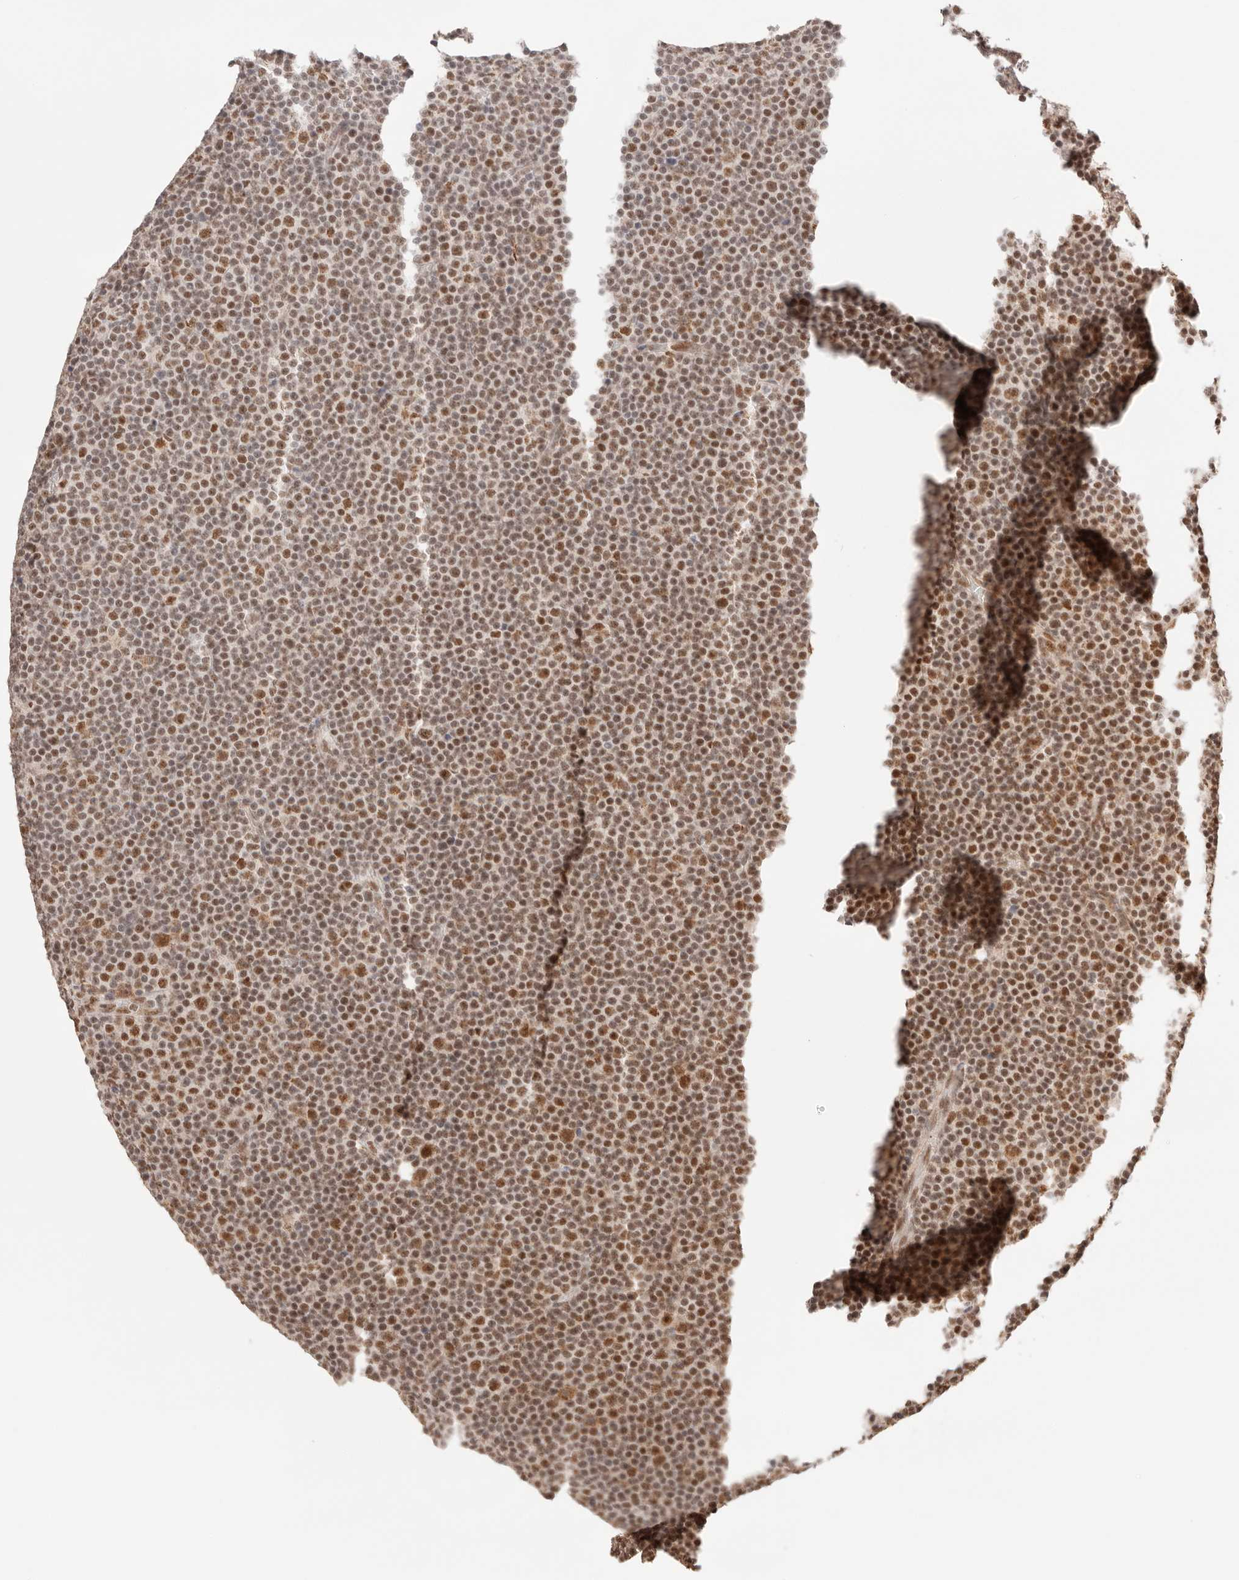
{"staining": {"intensity": "moderate", "quantity": ">75%", "location": "nuclear"}, "tissue": "lymphoma", "cell_type": "Tumor cells", "image_type": "cancer", "snomed": [{"axis": "morphology", "description": "Malignant lymphoma, non-Hodgkin's type, Low grade"}, {"axis": "topography", "description": "Lymph node"}], "caption": "Immunohistochemical staining of human lymphoma displays medium levels of moderate nuclear protein expression in approximately >75% of tumor cells. Nuclei are stained in blue.", "gene": "GTF2E2", "patient": {"sex": "female", "age": 67}}